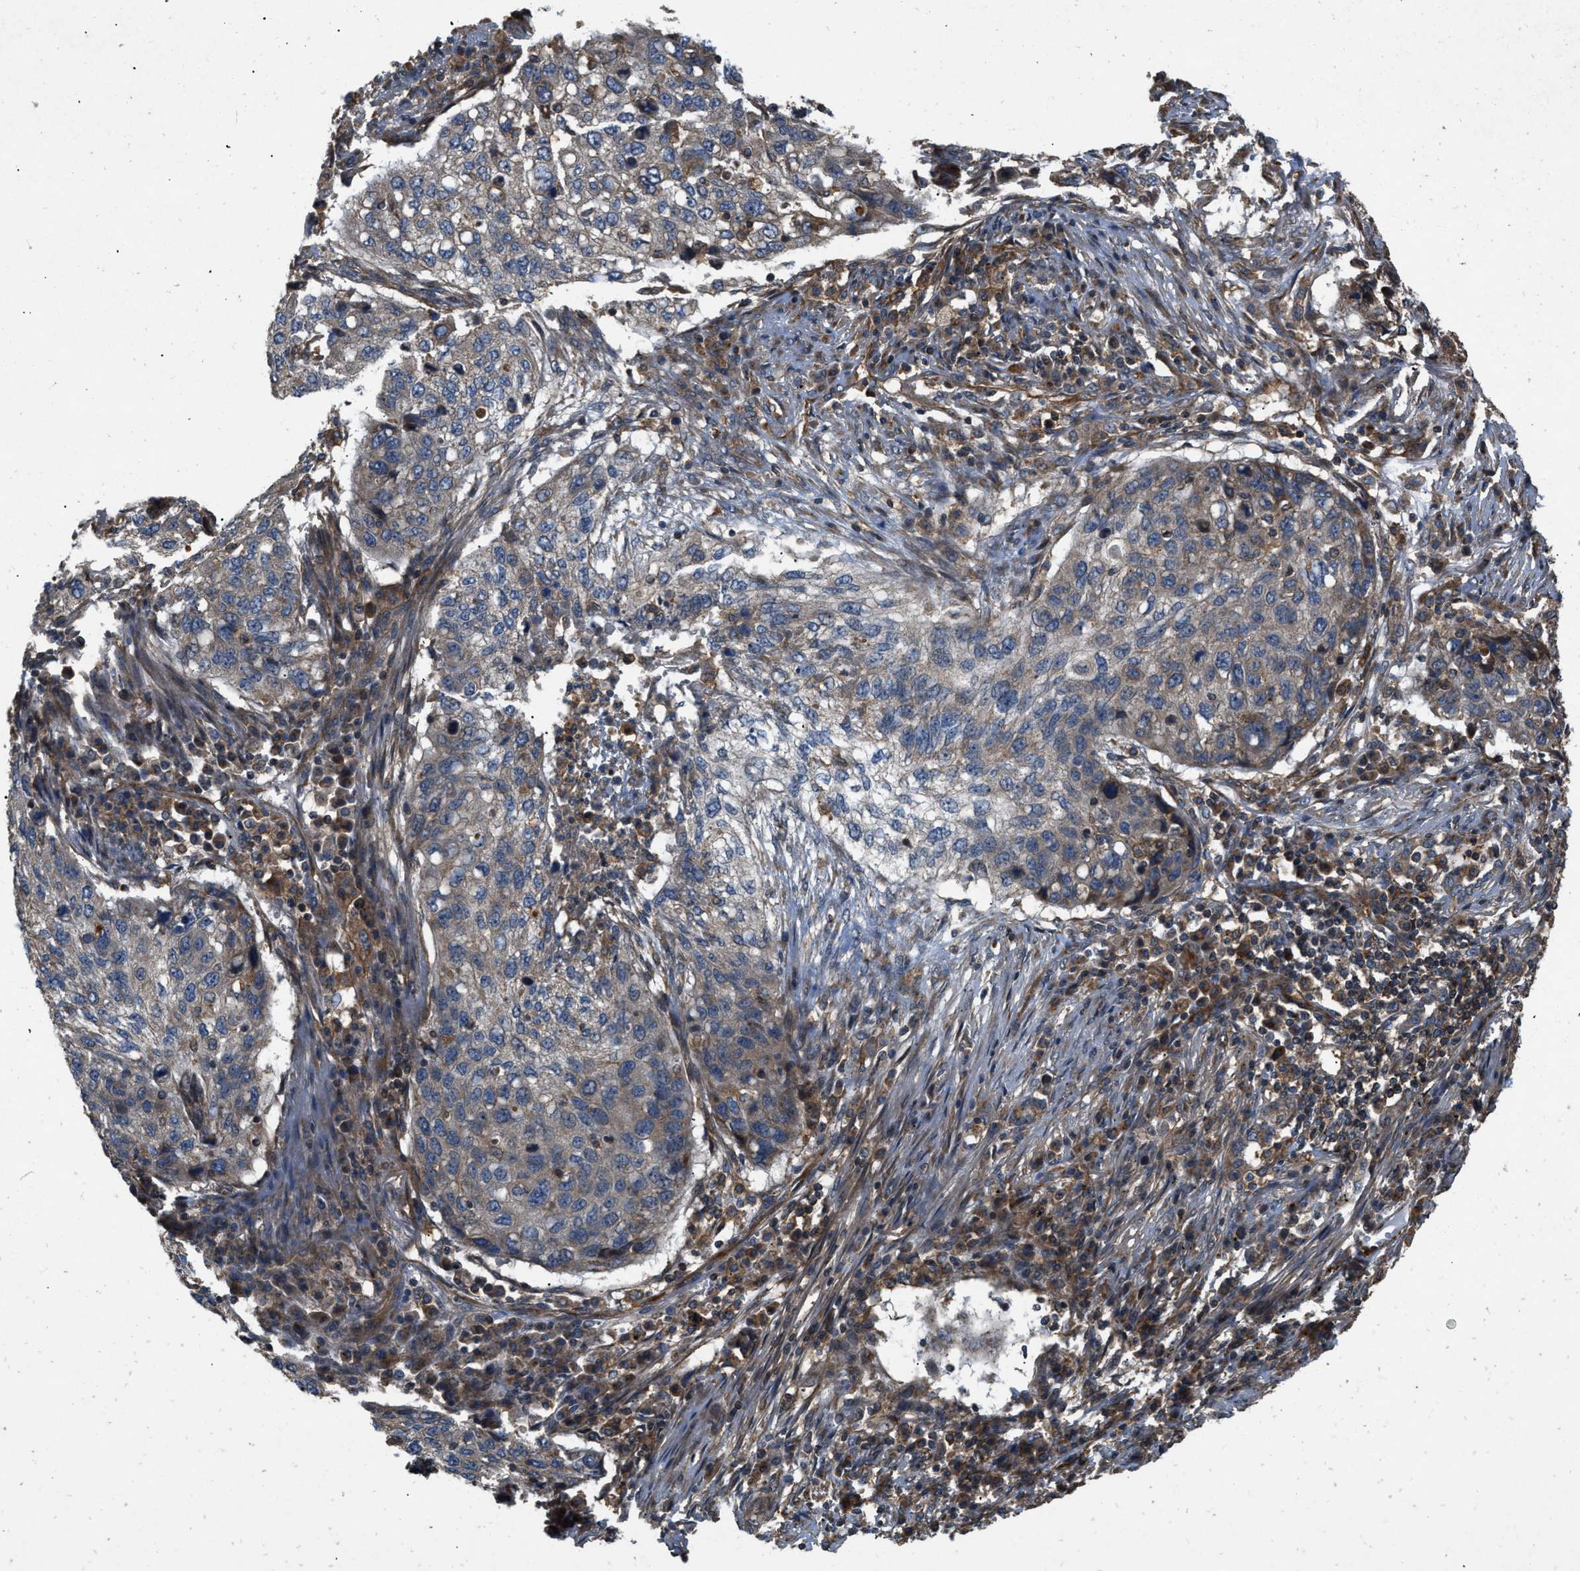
{"staining": {"intensity": "weak", "quantity": "<25%", "location": "cytoplasmic/membranous"}, "tissue": "lung cancer", "cell_type": "Tumor cells", "image_type": "cancer", "snomed": [{"axis": "morphology", "description": "Squamous cell carcinoma, NOS"}, {"axis": "topography", "description": "Lung"}], "caption": "Immunohistochemical staining of human squamous cell carcinoma (lung) exhibits no significant positivity in tumor cells.", "gene": "GNB4", "patient": {"sex": "female", "age": 63}}